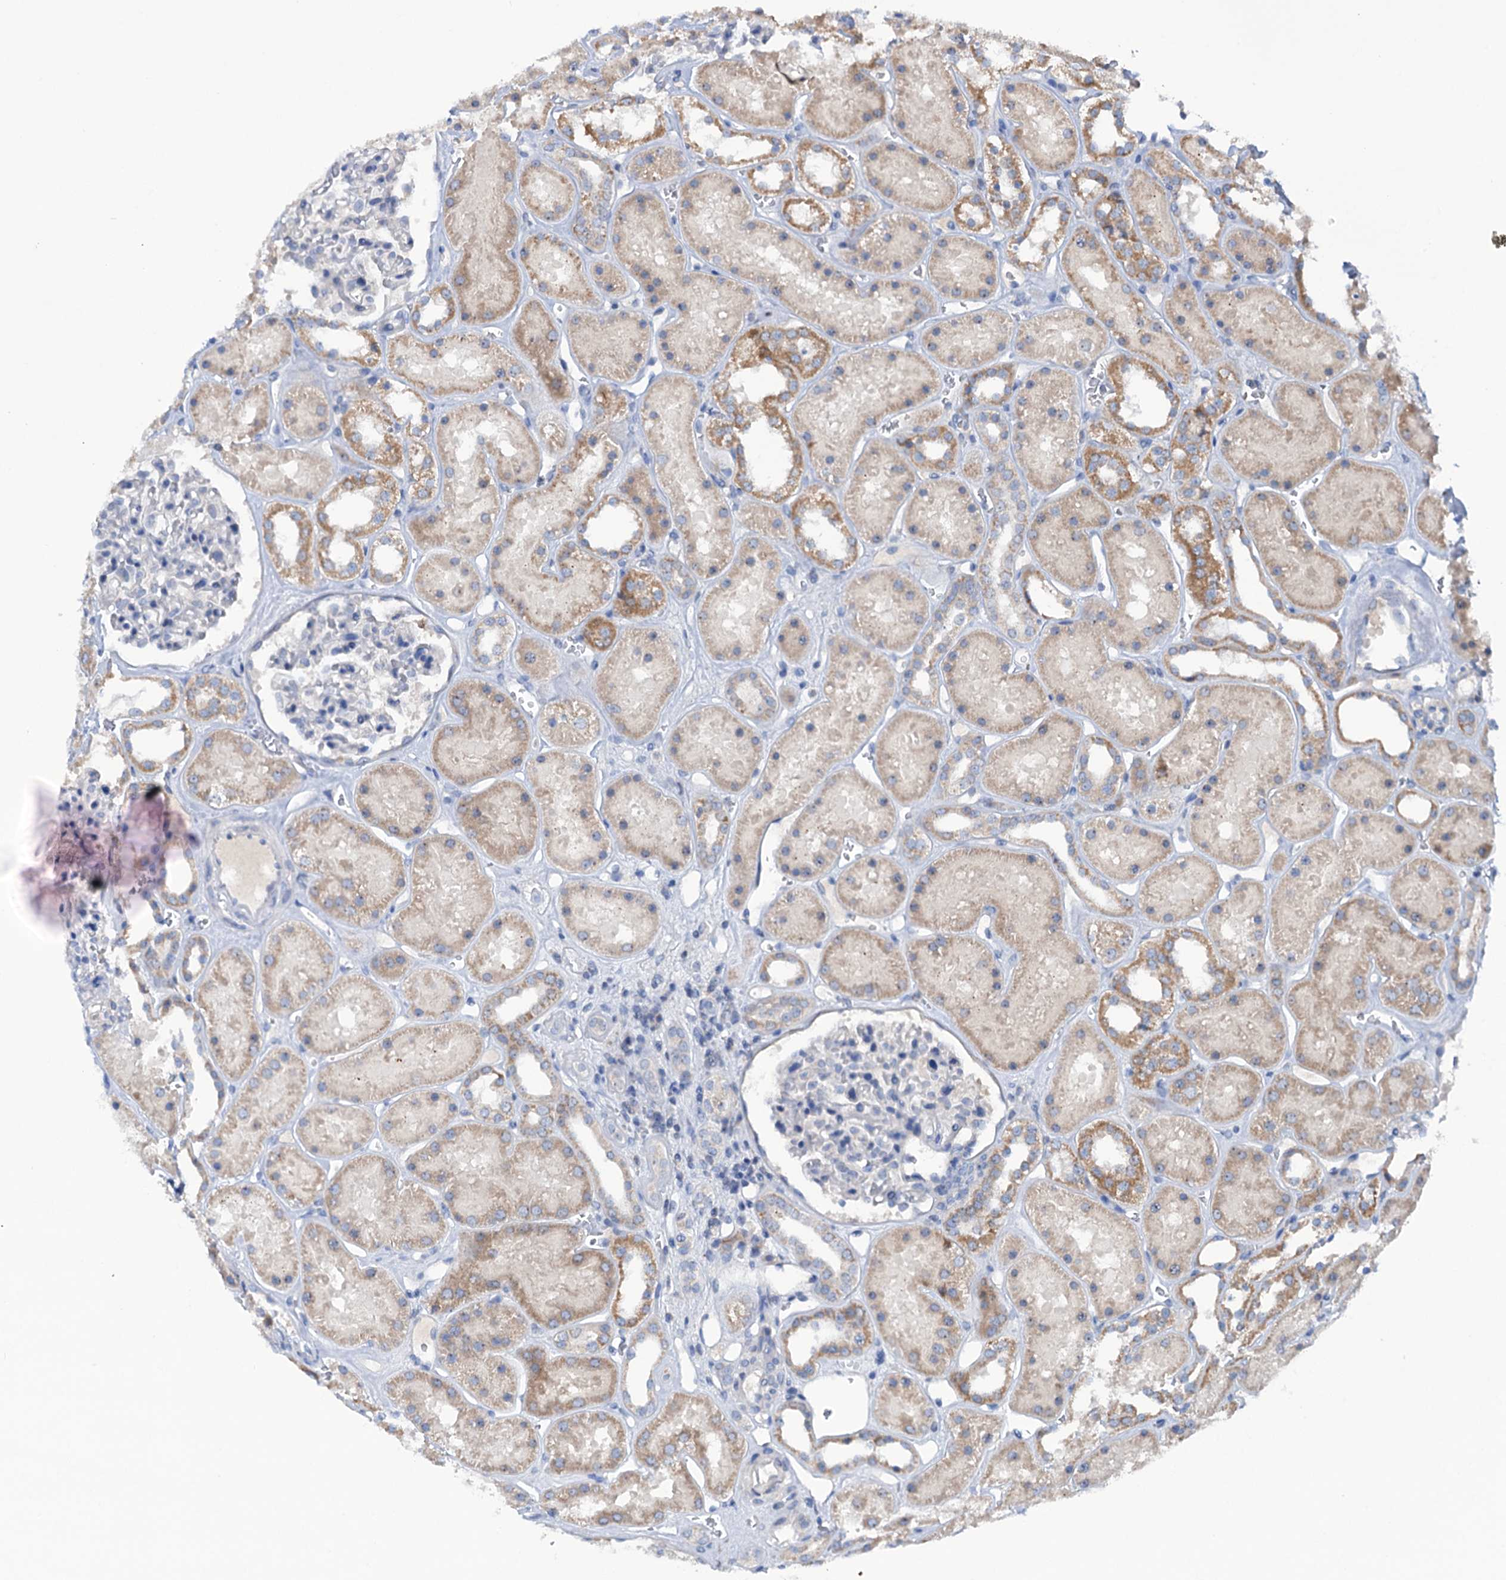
{"staining": {"intensity": "negative", "quantity": "none", "location": "none"}, "tissue": "kidney", "cell_type": "Cells in glomeruli", "image_type": "normal", "snomed": [{"axis": "morphology", "description": "Normal tissue, NOS"}, {"axis": "topography", "description": "Kidney"}], "caption": "High magnification brightfield microscopy of benign kidney stained with DAB (3,3'-diaminobenzidine) (brown) and counterstained with hematoxylin (blue): cells in glomeruli show no significant staining.", "gene": "HTR3B", "patient": {"sex": "female", "age": 41}}